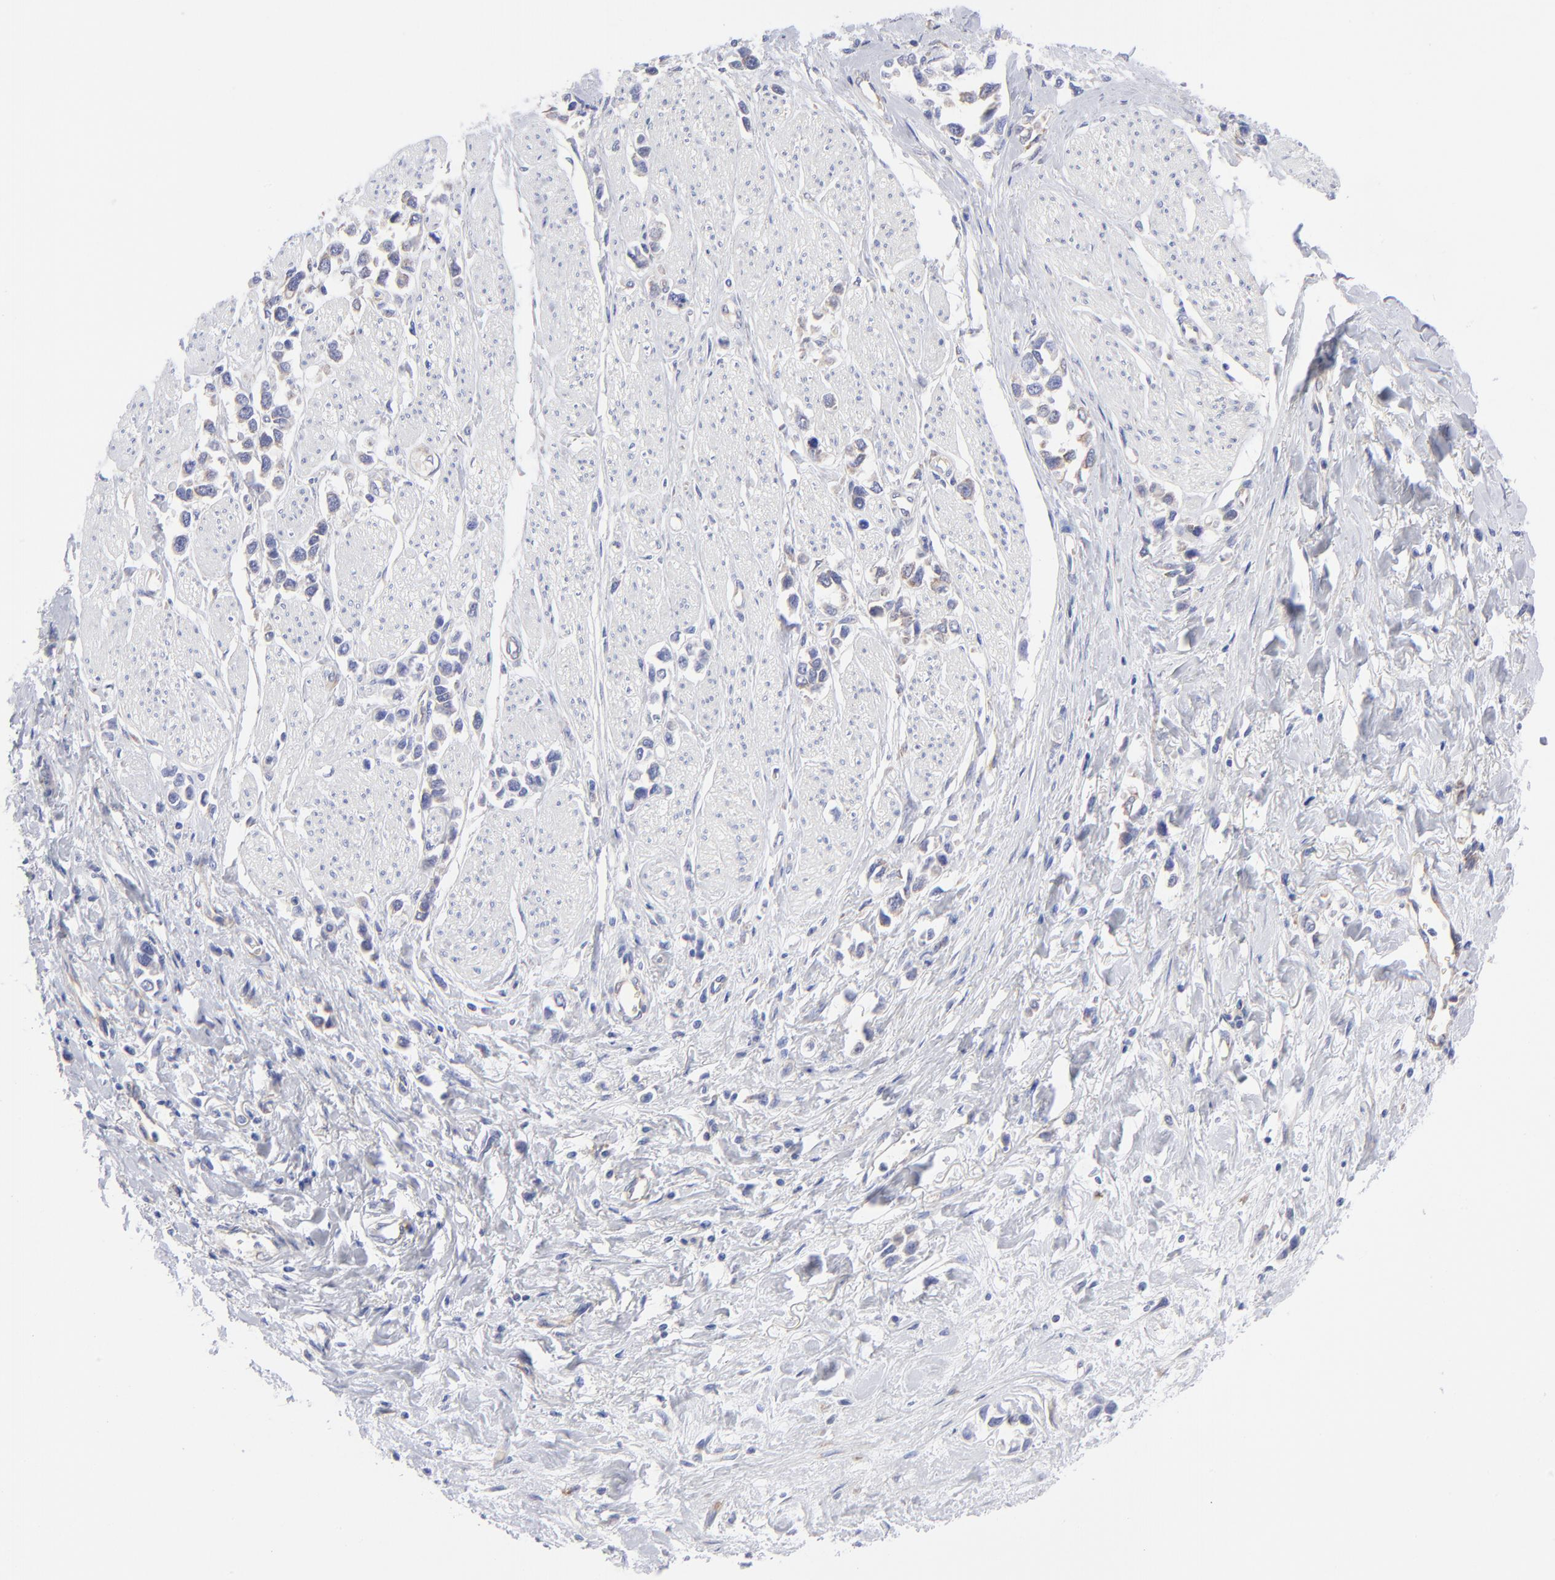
{"staining": {"intensity": "weak", "quantity": "<25%", "location": "cytoplasmic/membranous"}, "tissue": "stomach cancer", "cell_type": "Tumor cells", "image_type": "cancer", "snomed": [{"axis": "morphology", "description": "Adenocarcinoma, NOS"}, {"axis": "topography", "description": "Stomach, upper"}], "caption": "The immunohistochemistry micrograph has no significant positivity in tumor cells of stomach cancer (adenocarcinoma) tissue.", "gene": "EIF2AK2", "patient": {"sex": "male", "age": 76}}